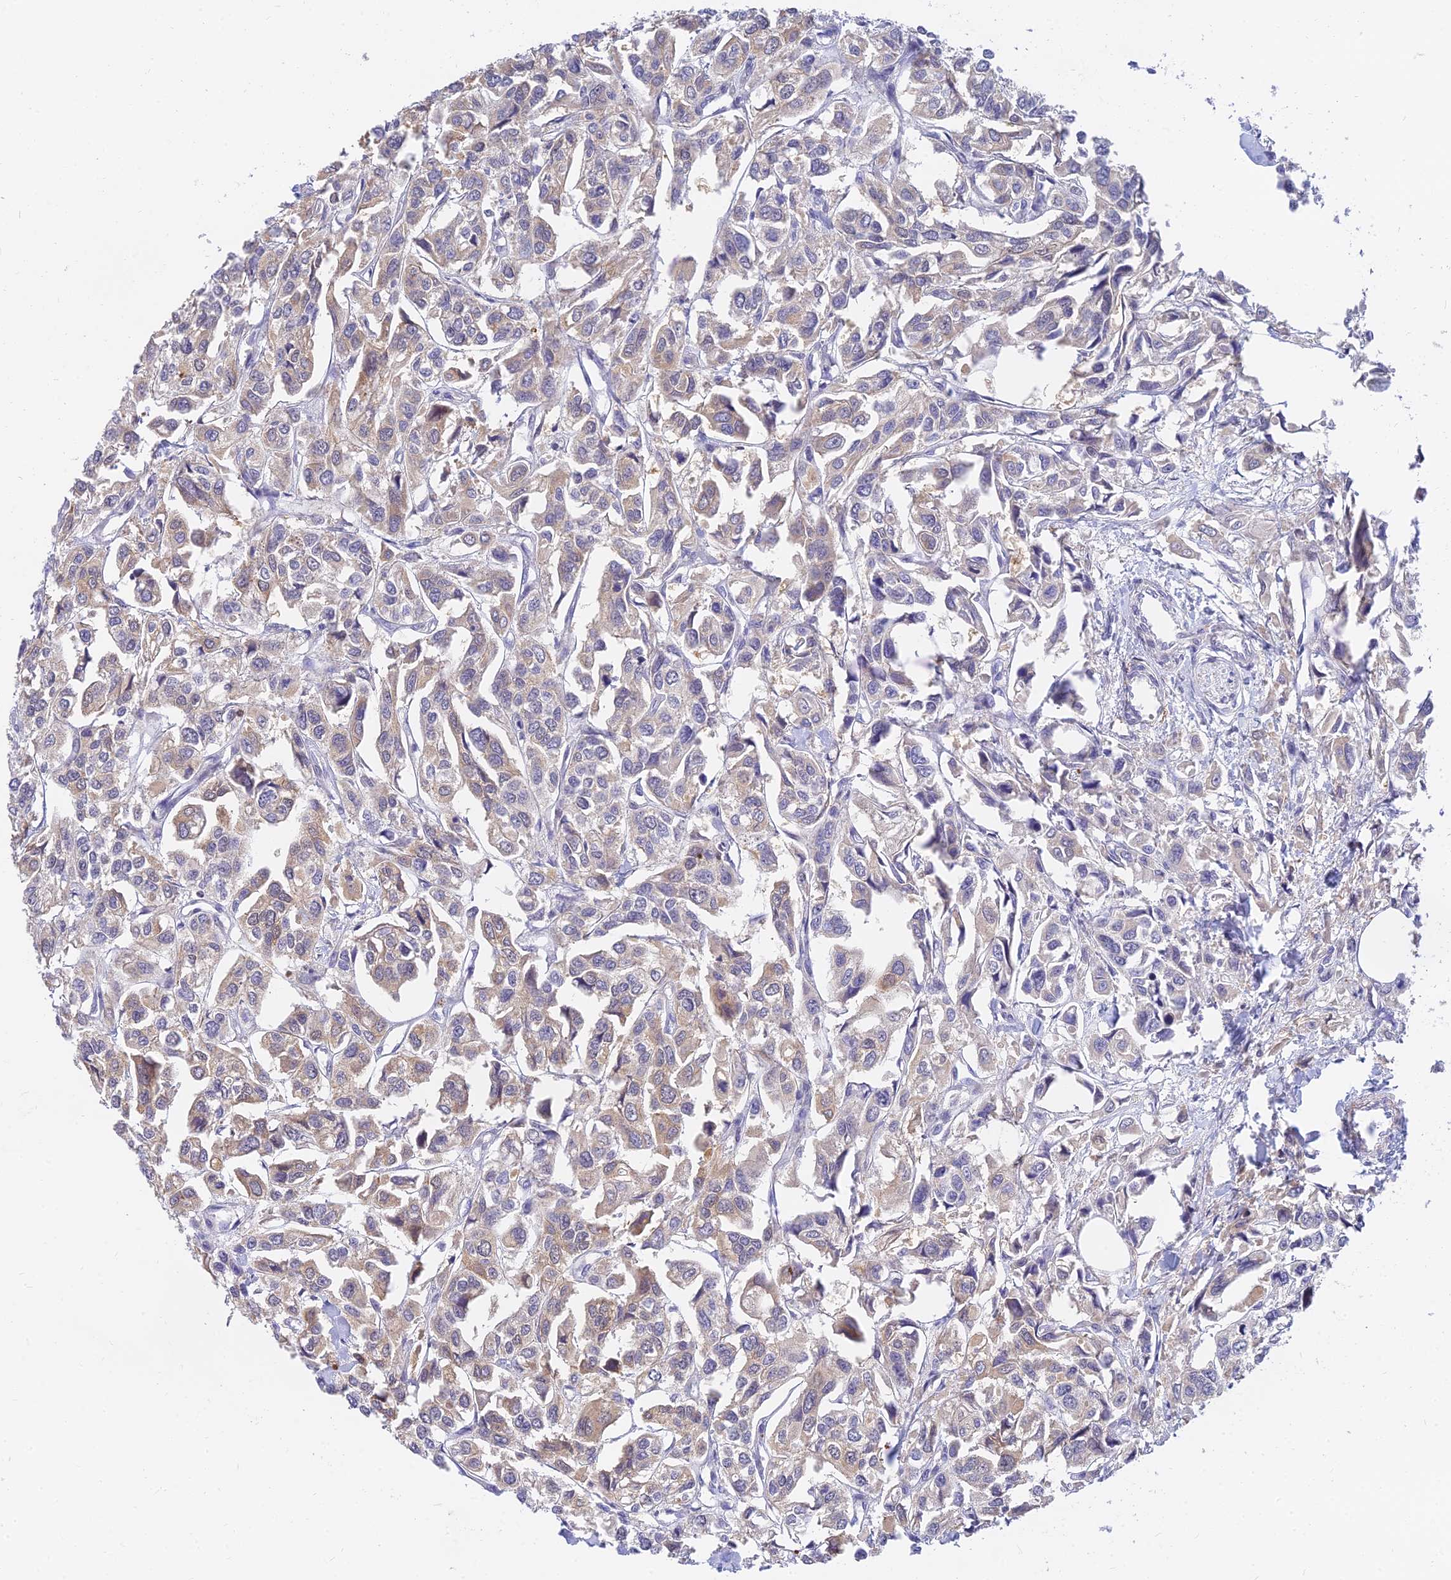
{"staining": {"intensity": "weak", "quantity": "25%-75%", "location": "cytoplasmic/membranous"}, "tissue": "urothelial cancer", "cell_type": "Tumor cells", "image_type": "cancer", "snomed": [{"axis": "morphology", "description": "Urothelial carcinoma, High grade"}, {"axis": "topography", "description": "Urinary bladder"}], "caption": "Tumor cells reveal low levels of weak cytoplasmic/membranous positivity in about 25%-75% of cells in urothelial cancer. Using DAB (brown) and hematoxylin (blue) stains, captured at high magnification using brightfield microscopy.", "gene": "ANKS4B", "patient": {"sex": "male", "age": 67}}